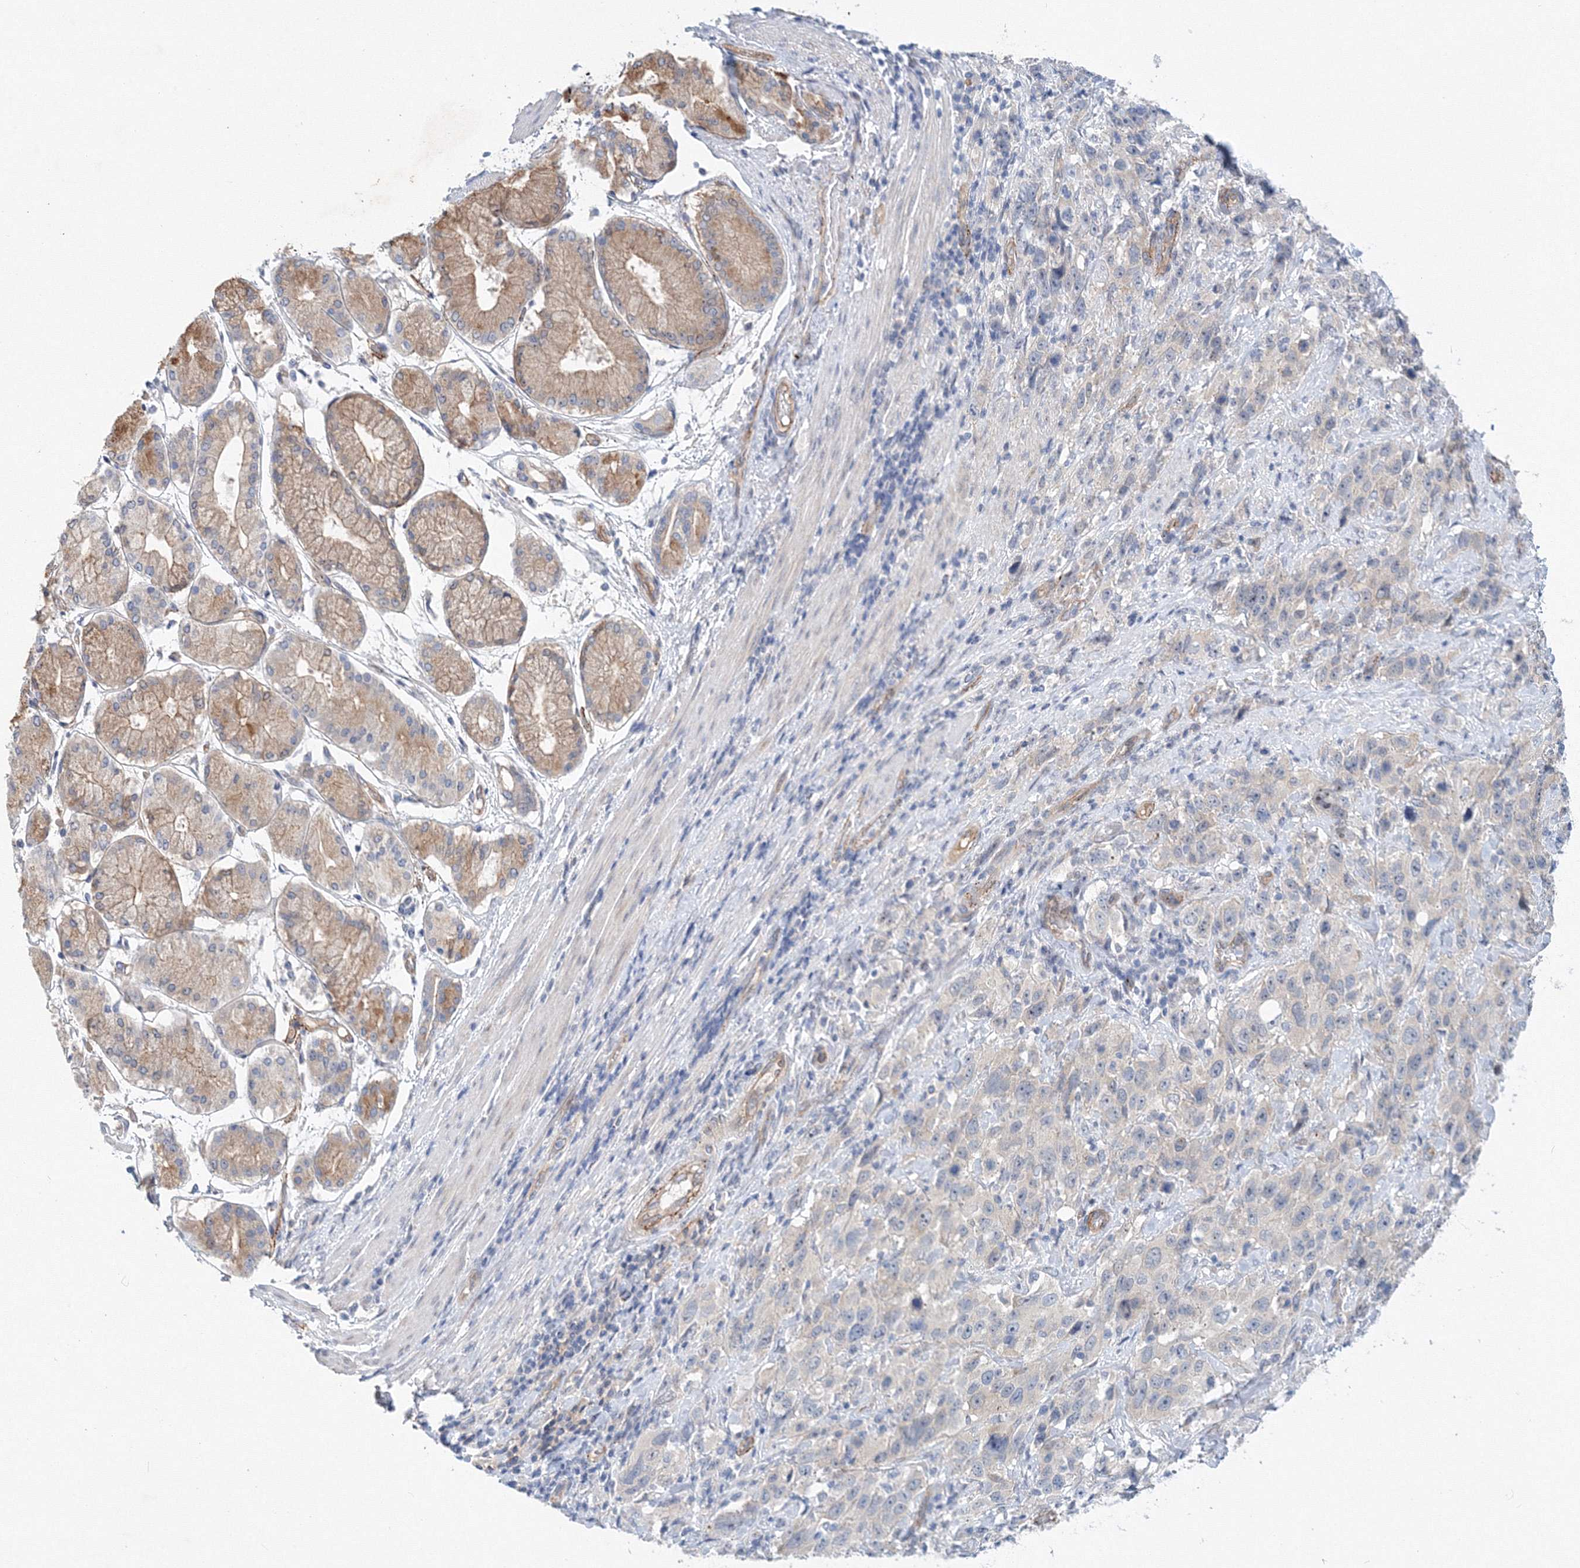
{"staining": {"intensity": "negative", "quantity": "none", "location": "none"}, "tissue": "stomach cancer", "cell_type": "Tumor cells", "image_type": "cancer", "snomed": [{"axis": "morphology", "description": "Normal tissue, NOS"}, {"axis": "morphology", "description": "Adenocarcinoma, NOS"}, {"axis": "topography", "description": "Lymph node"}, {"axis": "topography", "description": "Stomach"}], "caption": "This is a image of immunohistochemistry (IHC) staining of stomach cancer (adenocarcinoma), which shows no positivity in tumor cells. The staining is performed using DAB (3,3'-diaminobenzidine) brown chromogen with nuclei counter-stained in using hematoxylin.", "gene": "TANC1", "patient": {"sex": "male", "age": 48}}